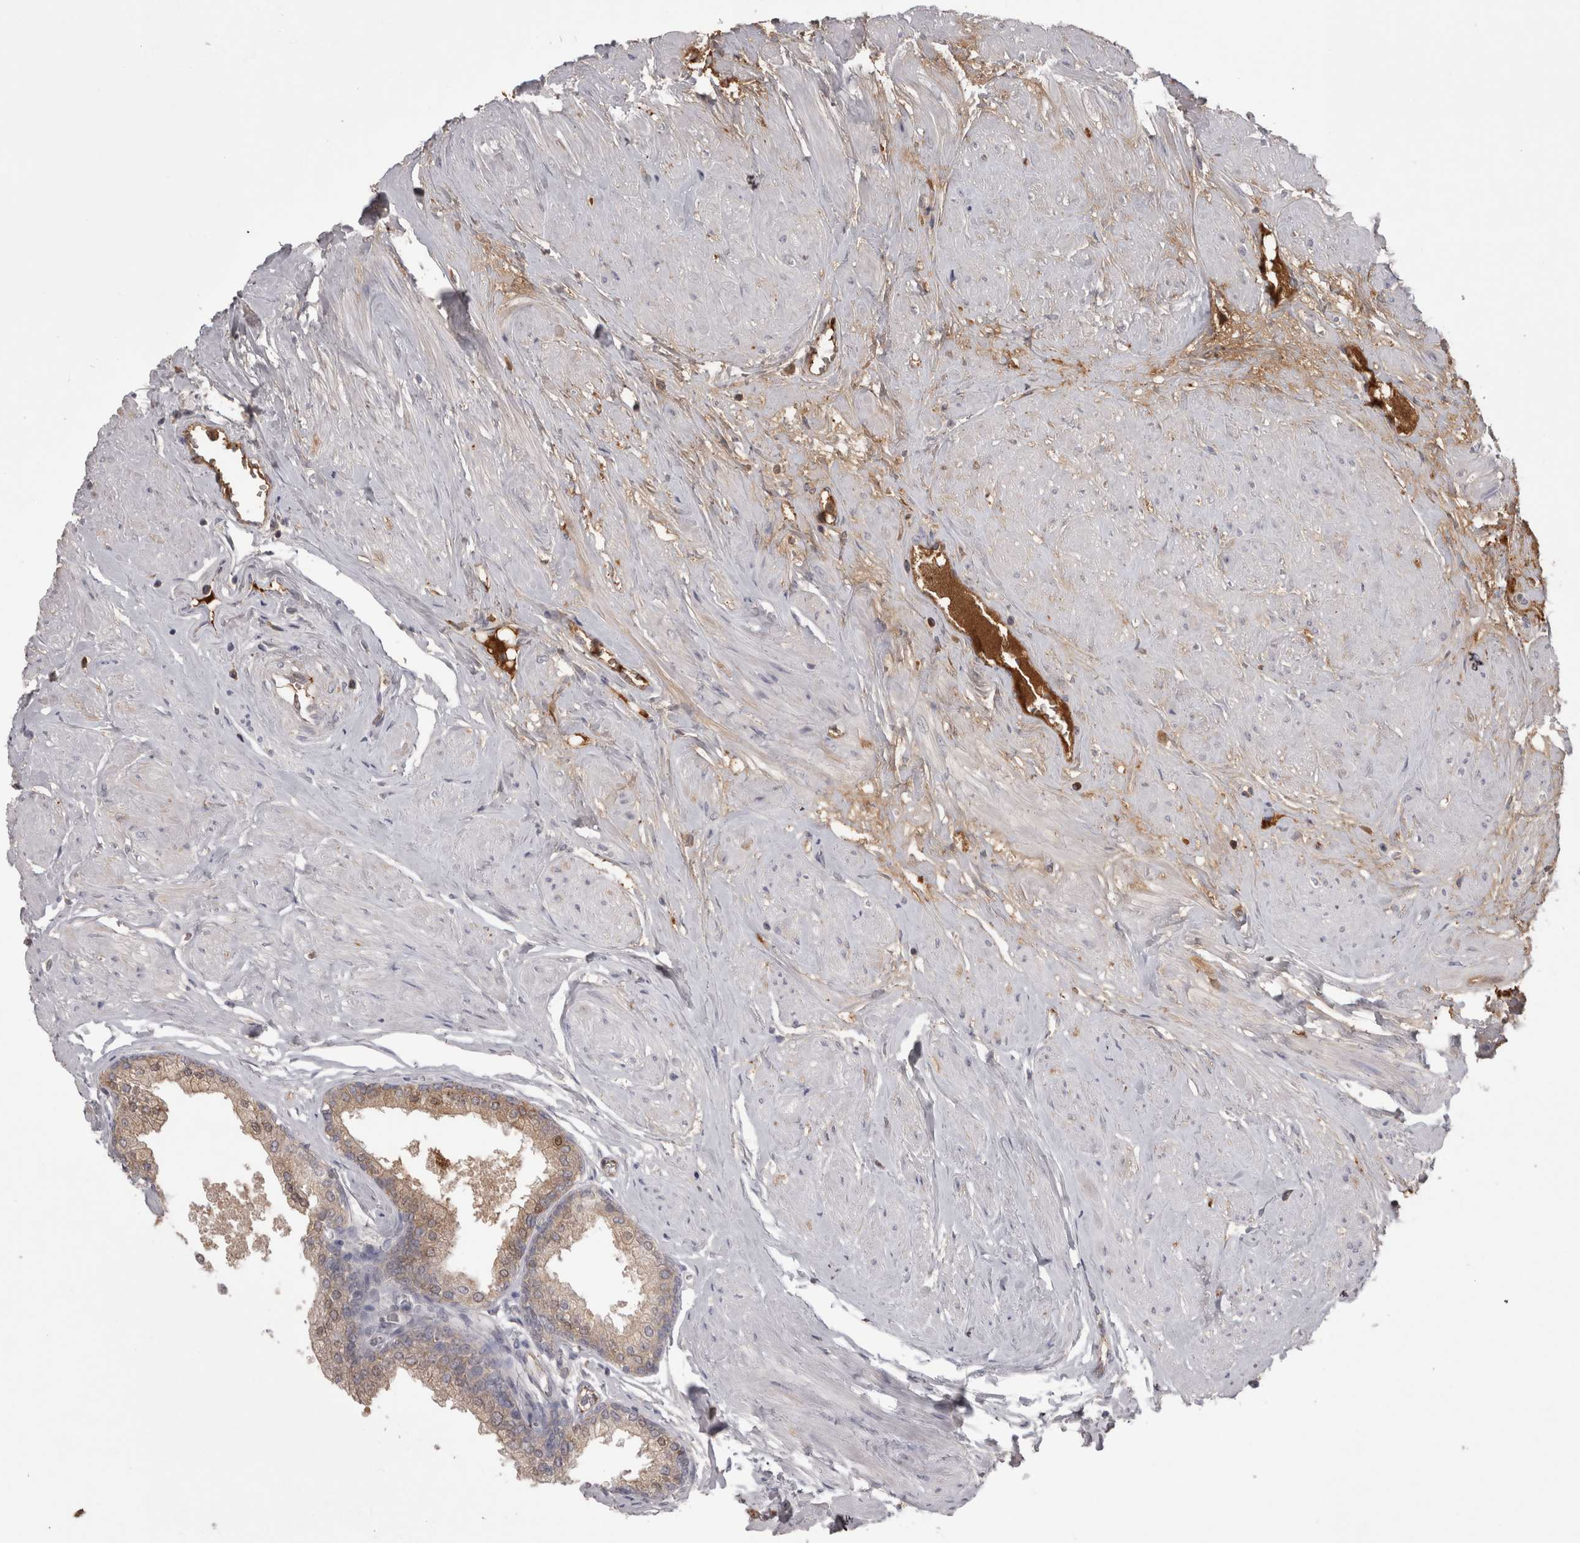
{"staining": {"intensity": "weak", "quantity": "<25%", "location": "cytoplasmic/membranous"}, "tissue": "seminal vesicle", "cell_type": "Glandular cells", "image_type": "normal", "snomed": [{"axis": "morphology", "description": "Normal tissue, NOS"}, {"axis": "topography", "description": "Prostate"}, {"axis": "topography", "description": "Seminal veicle"}], "caption": "DAB (3,3'-diaminobenzidine) immunohistochemical staining of benign seminal vesicle exhibits no significant expression in glandular cells.", "gene": "SAA4", "patient": {"sex": "male", "age": 60}}